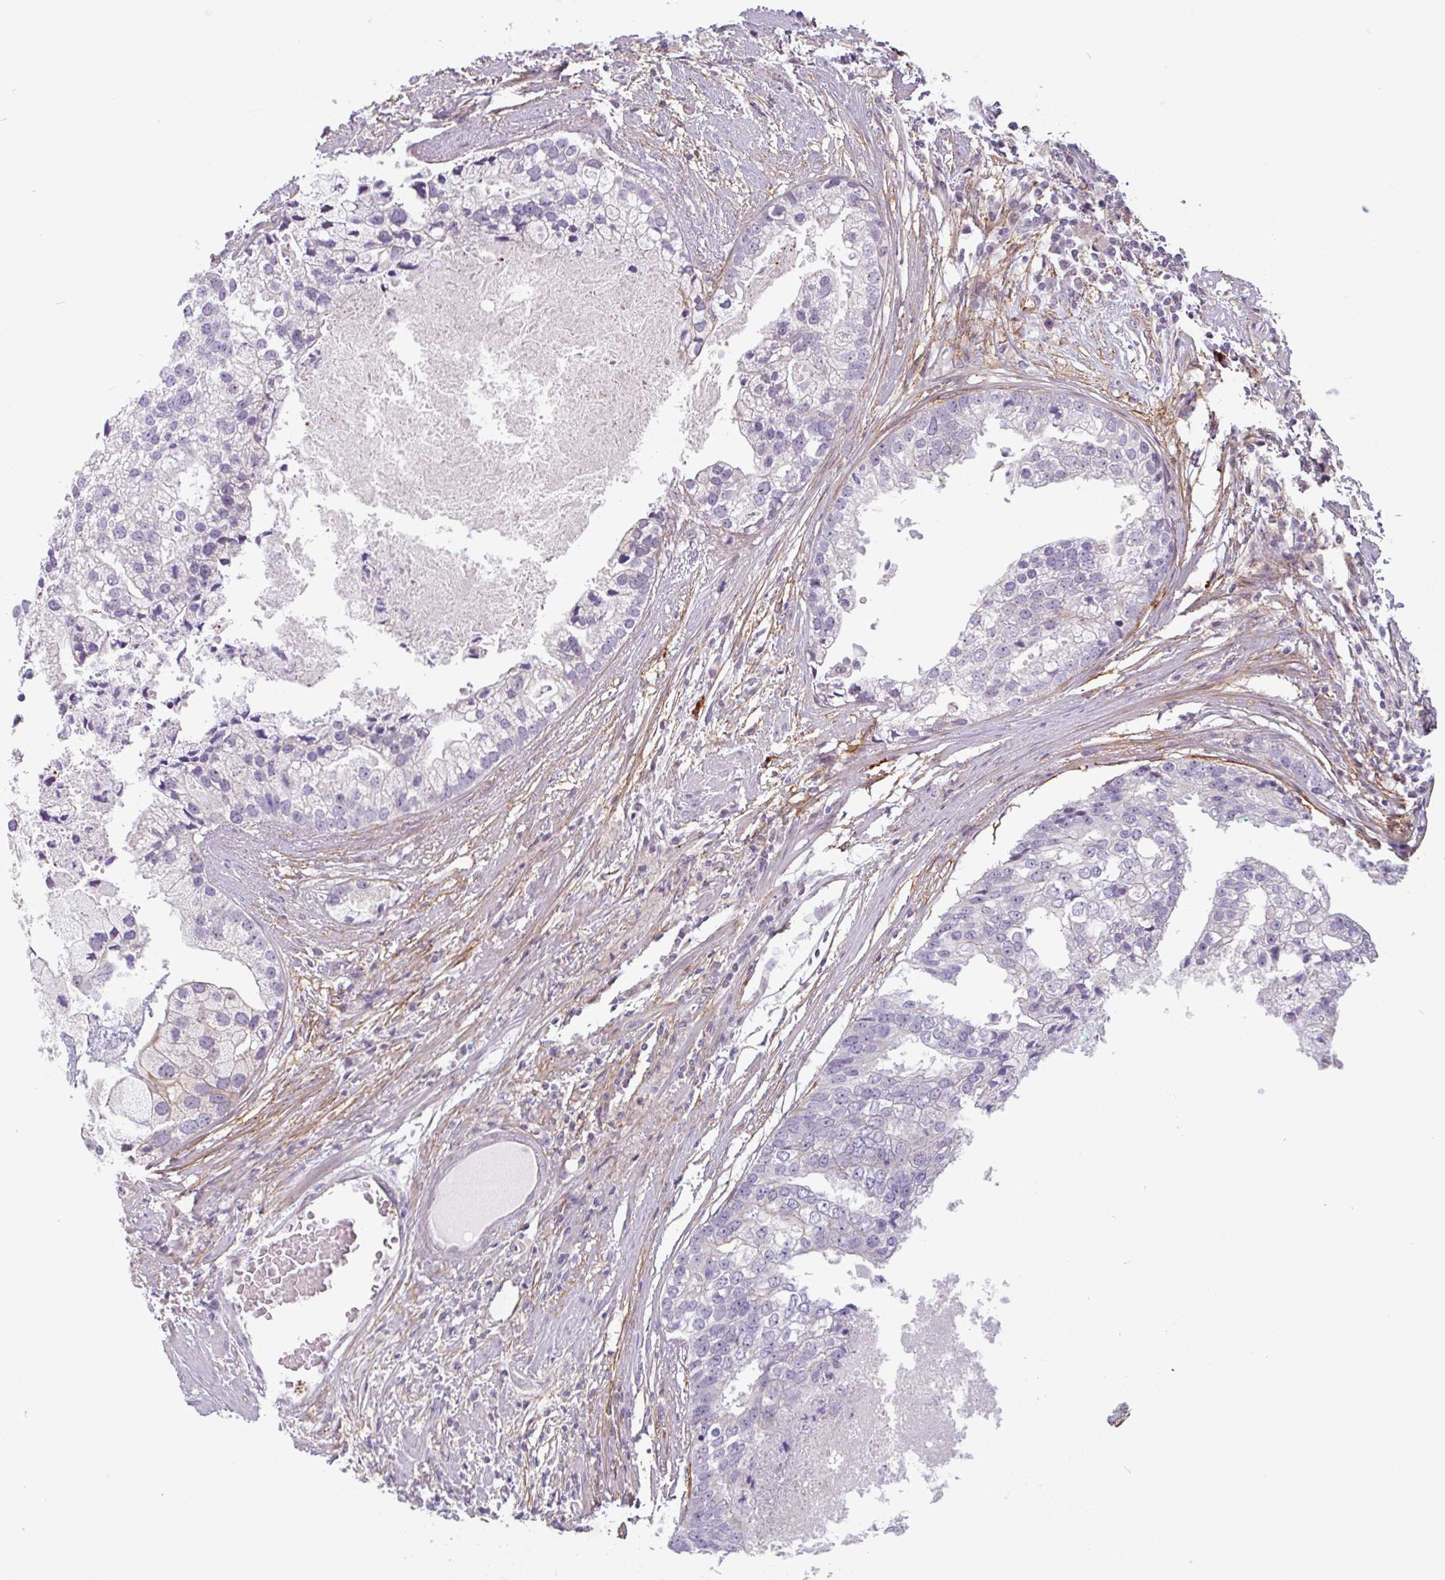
{"staining": {"intensity": "negative", "quantity": "none", "location": "none"}, "tissue": "prostate cancer", "cell_type": "Tumor cells", "image_type": "cancer", "snomed": [{"axis": "morphology", "description": "Adenocarcinoma, High grade"}, {"axis": "topography", "description": "Prostate"}], "caption": "This is an immunohistochemistry histopathology image of human prostate high-grade adenocarcinoma. There is no expression in tumor cells.", "gene": "TMEM119", "patient": {"sex": "male", "age": 62}}